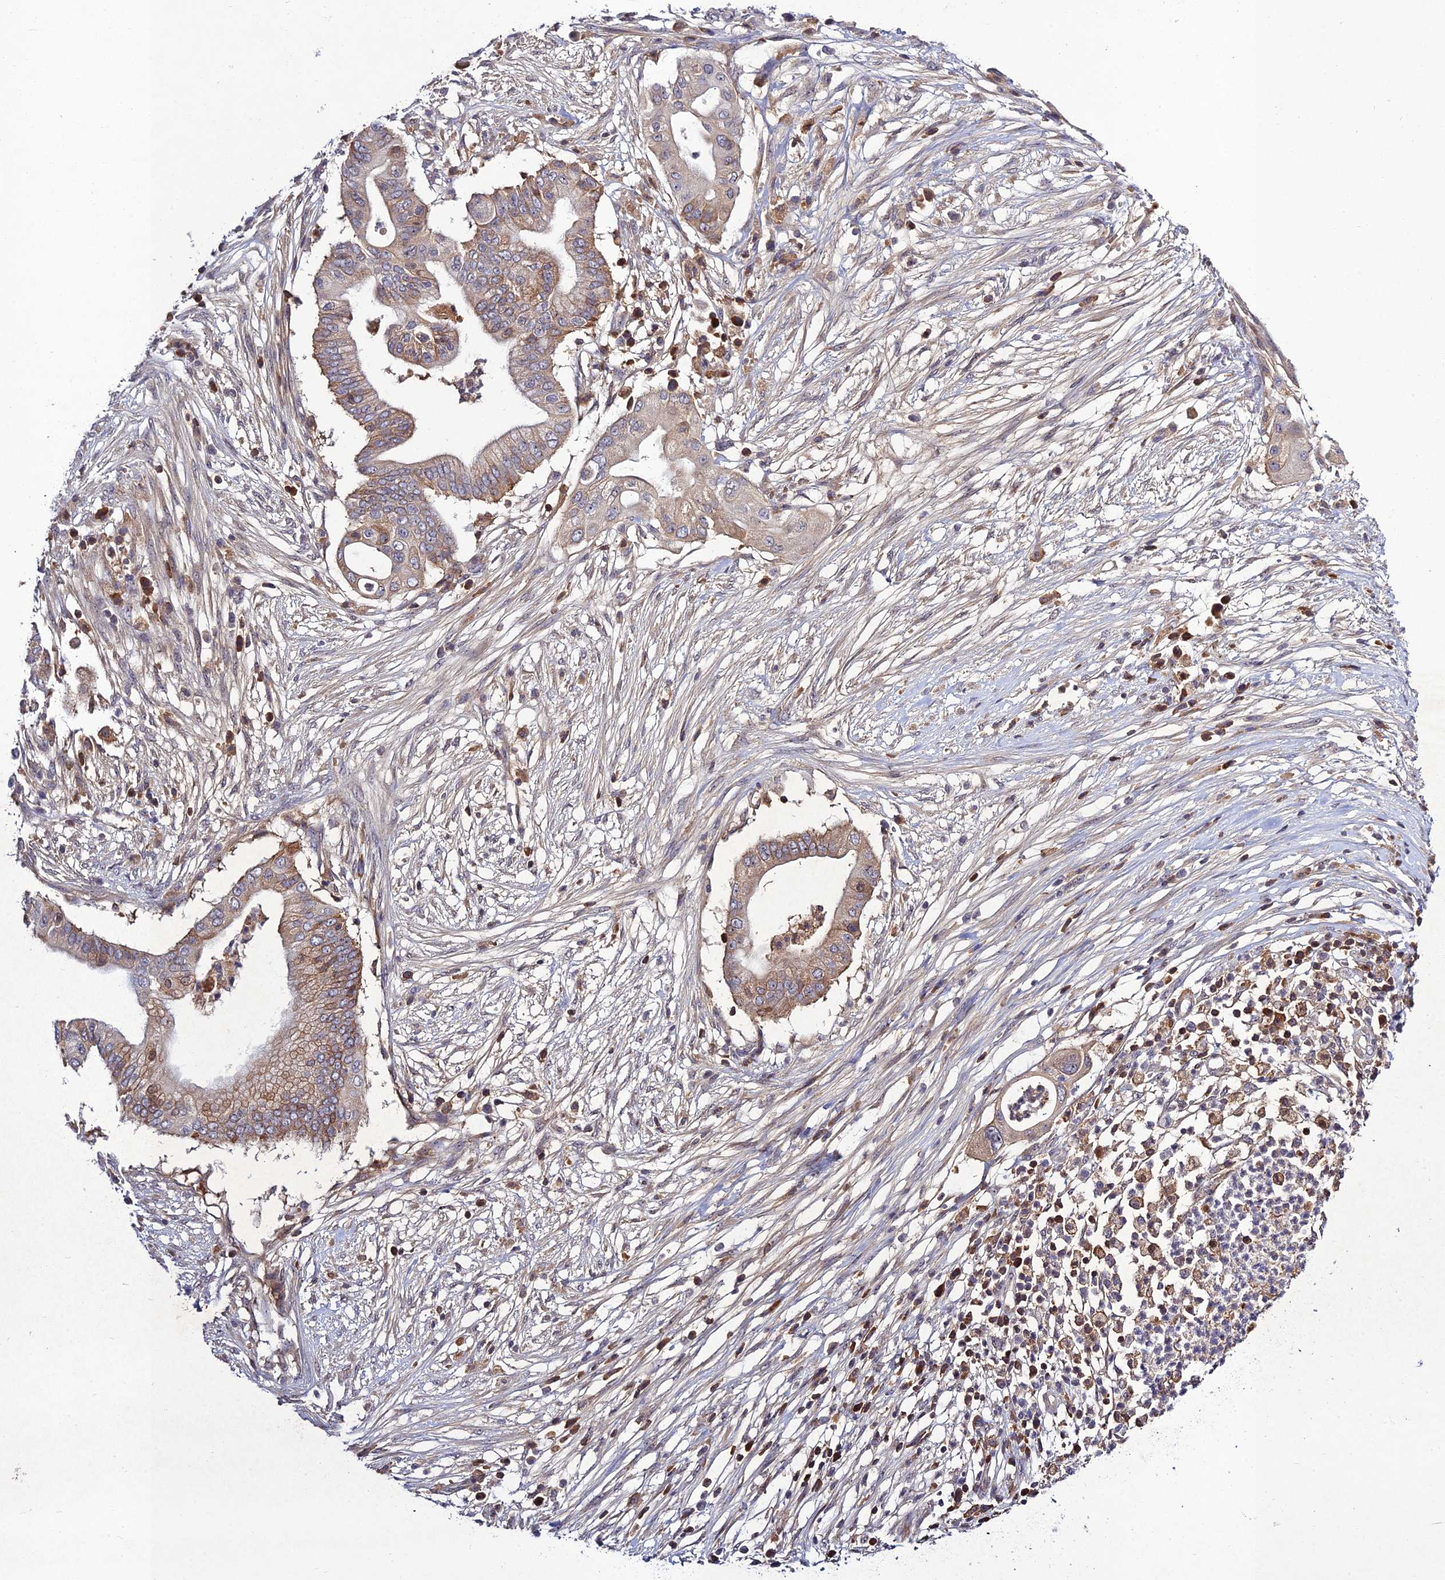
{"staining": {"intensity": "weak", "quantity": "<25%", "location": "cytoplasmic/membranous"}, "tissue": "pancreatic cancer", "cell_type": "Tumor cells", "image_type": "cancer", "snomed": [{"axis": "morphology", "description": "Adenocarcinoma, NOS"}, {"axis": "topography", "description": "Pancreas"}], "caption": "Tumor cells show no significant expression in pancreatic adenocarcinoma.", "gene": "CHST5", "patient": {"sex": "male", "age": 68}}